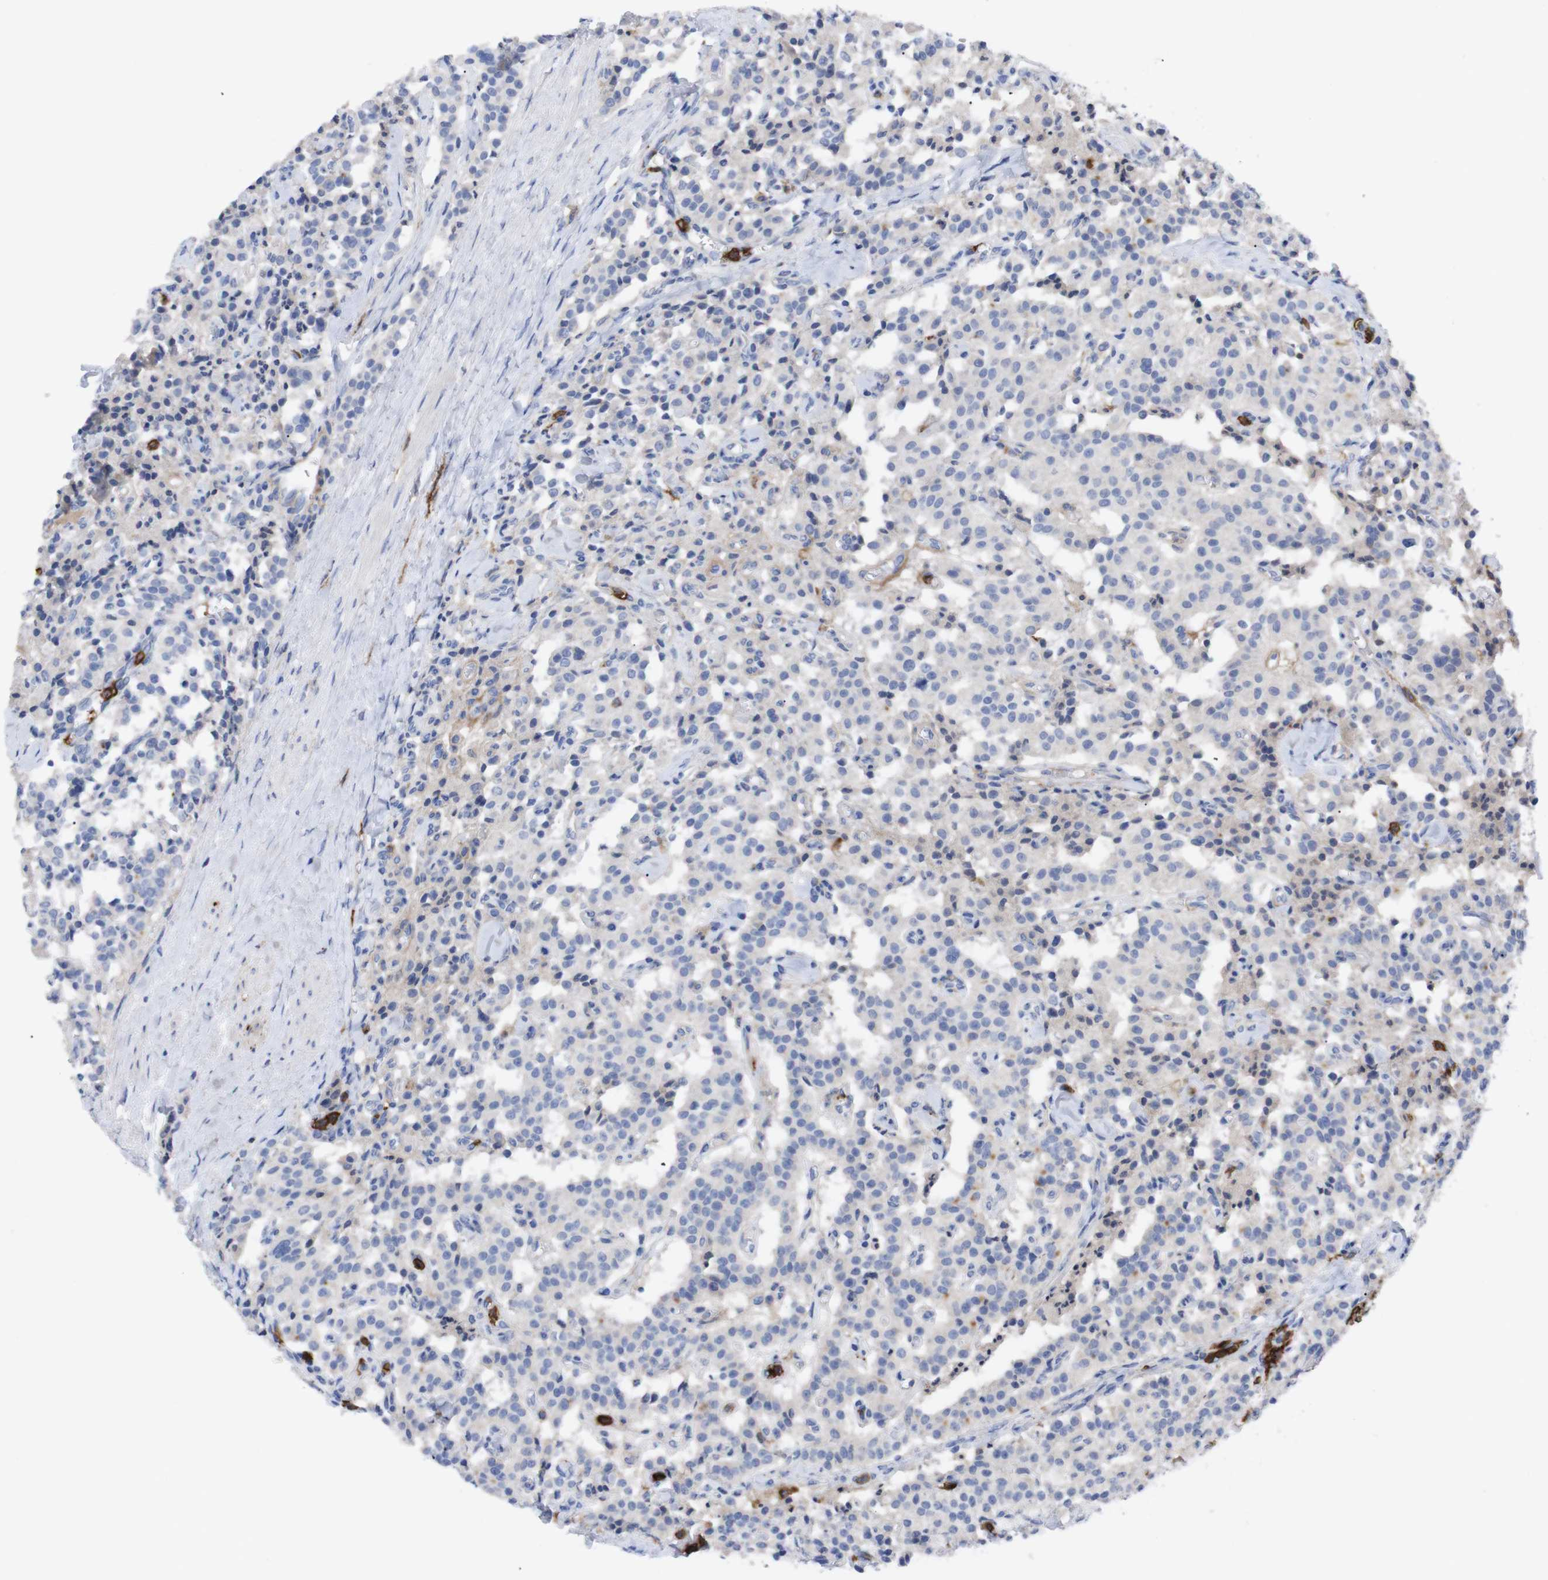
{"staining": {"intensity": "negative", "quantity": "none", "location": "none"}, "tissue": "carcinoid", "cell_type": "Tumor cells", "image_type": "cancer", "snomed": [{"axis": "morphology", "description": "Carcinoid, malignant, NOS"}, {"axis": "topography", "description": "Lung"}], "caption": "Histopathology image shows no significant protein expression in tumor cells of carcinoid (malignant).", "gene": "C5AR1", "patient": {"sex": "male", "age": 30}}